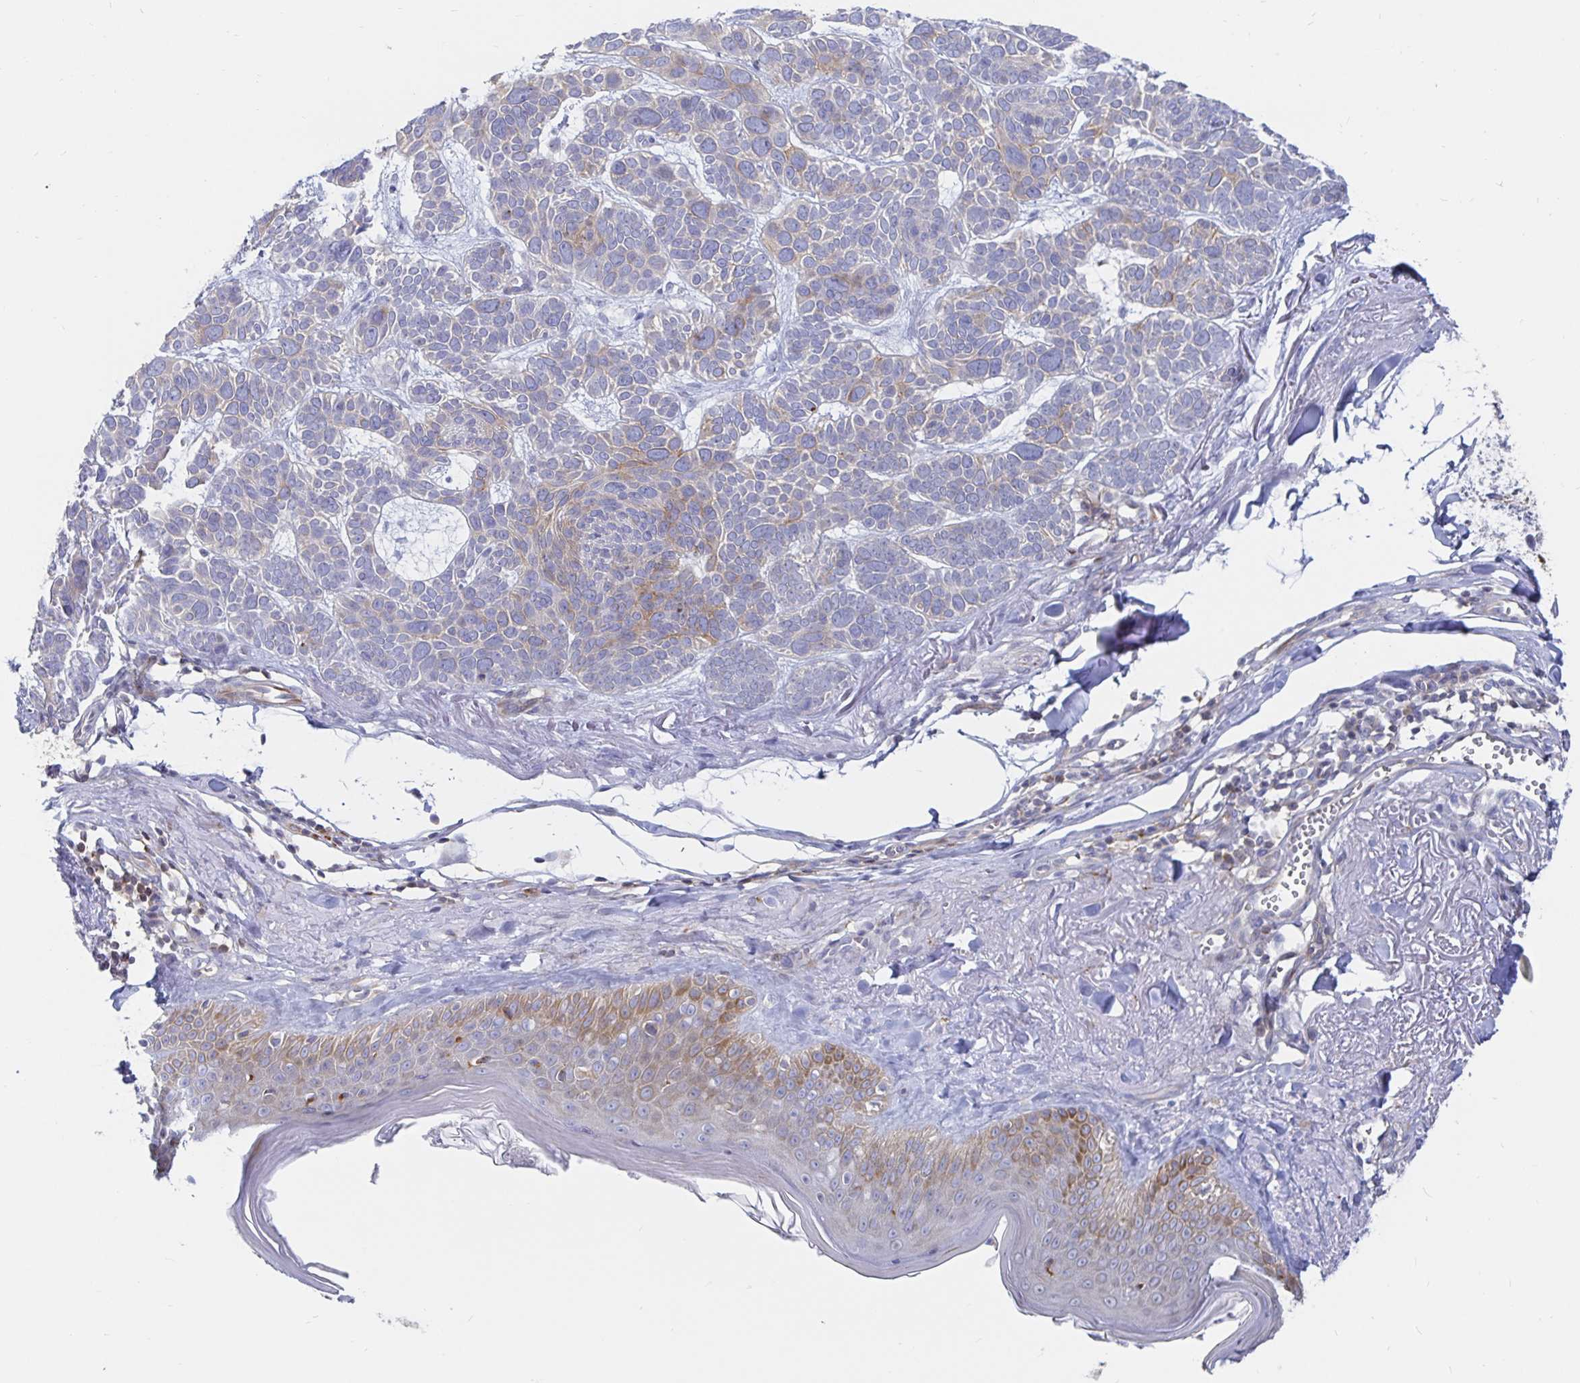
{"staining": {"intensity": "weak", "quantity": "<25%", "location": "cytoplasmic/membranous"}, "tissue": "skin cancer", "cell_type": "Tumor cells", "image_type": "cancer", "snomed": [{"axis": "morphology", "description": "Basal cell carcinoma"}, {"axis": "morphology", "description": "BCC, low aggressive"}, {"axis": "topography", "description": "Skin"}, {"axis": "topography", "description": "Skin of face"}], "caption": "Image shows no protein positivity in tumor cells of skin basal cell carcinoma tissue.", "gene": "KCTD19", "patient": {"sex": "male", "age": 73}}